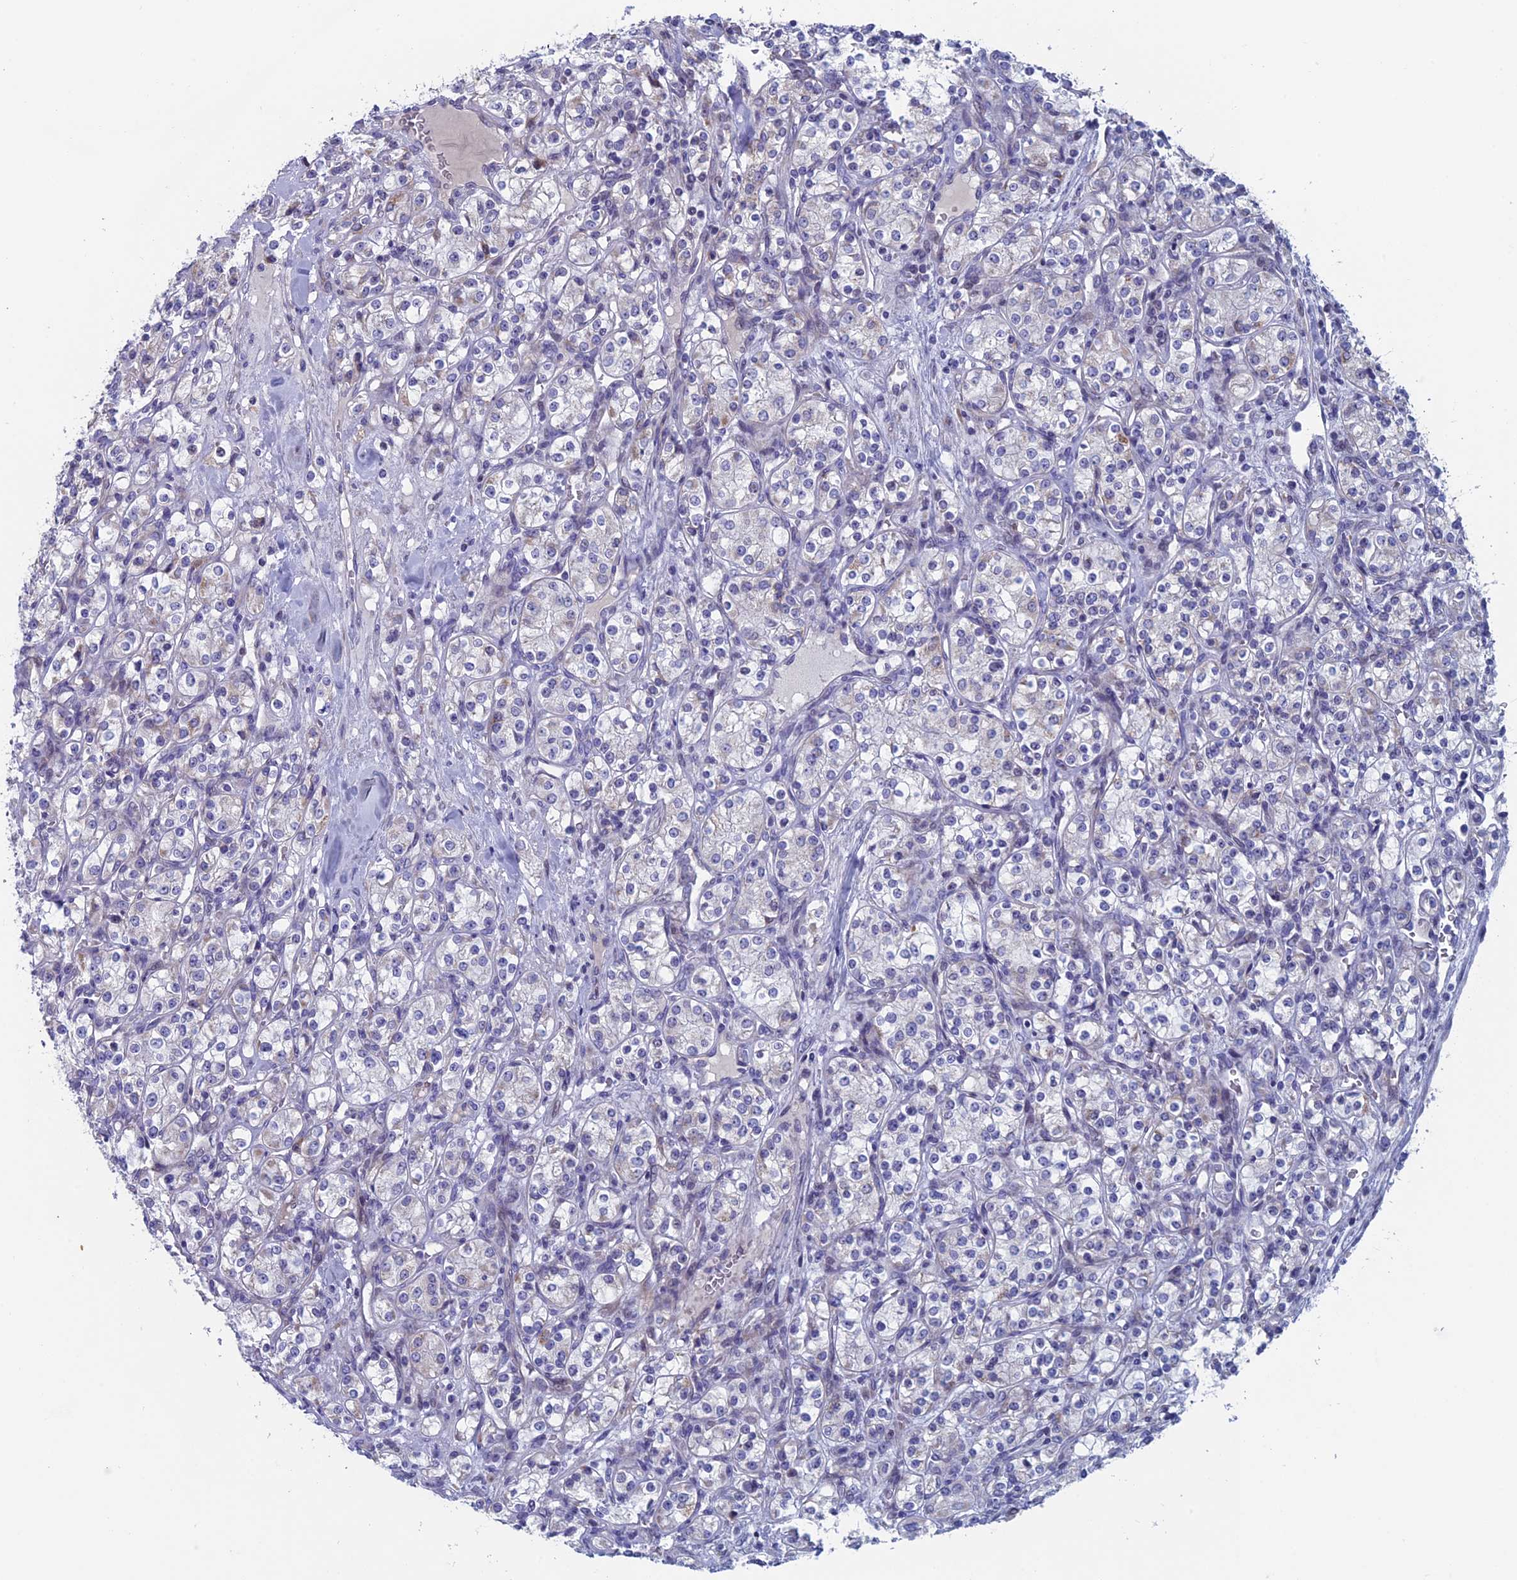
{"staining": {"intensity": "negative", "quantity": "none", "location": "none"}, "tissue": "renal cancer", "cell_type": "Tumor cells", "image_type": "cancer", "snomed": [{"axis": "morphology", "description": "Adenocarcinoma, NOS"}, {"axis": "topography", "description": "Kidney"}], "caption": "Immunohistochemistry of human adenocarcinoma (renal) demonstrates no expression in tumor cells. The staining is performed using DAB brown chromogen with nuclei counter-stained in using hematoxylin.", "gene": "NIBAN3", "patient": {"sex": "male", "age": 77}}